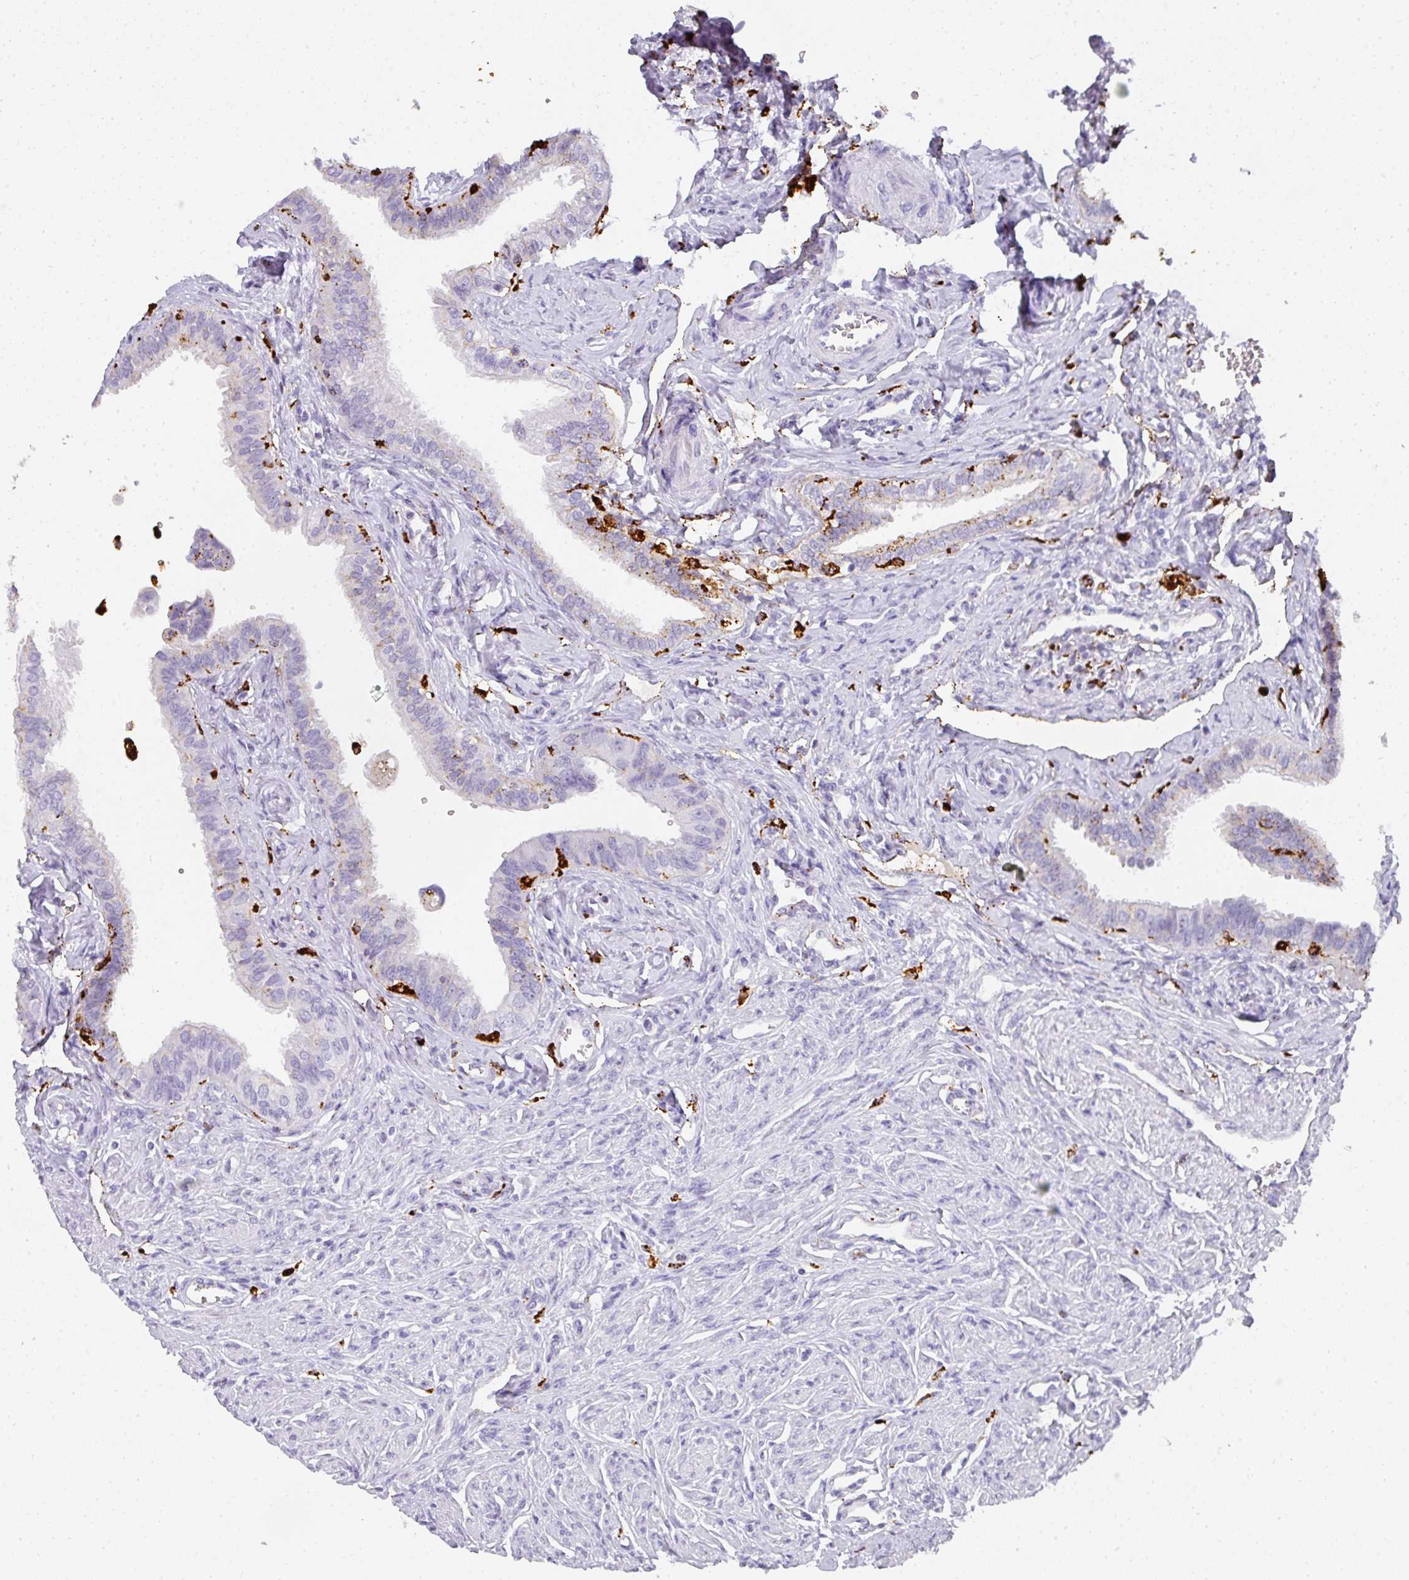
{"staining": {"intensity": "negative", "quantity": "none", "location": "none"}, "tissue": "fallopian tube", "cell_type": "Glandular cells", "image_type": "normal", "snomed": [{"axis": "morphology", "description": "Normal tissue, NOS"}, {"axis": "morphology", "description": "Carcinoma, NOS"}, {"axis": "topography", "description": "Fallopian tube"}, {"axis": "topography", "description": "Ovary"}], "caption": "DAB (3,3'-diaminobenzidine) immunohistochemical staining of normal human fallopian tube displays no significant positivity in glandular cells. (Stains: DAB immunohistochemistry with hematoxylin counter stain, Microscopy: brightfield microscopy at high magnification).", "gene": "MMACHC", "patient": {"sex": "female", "age": 59}}